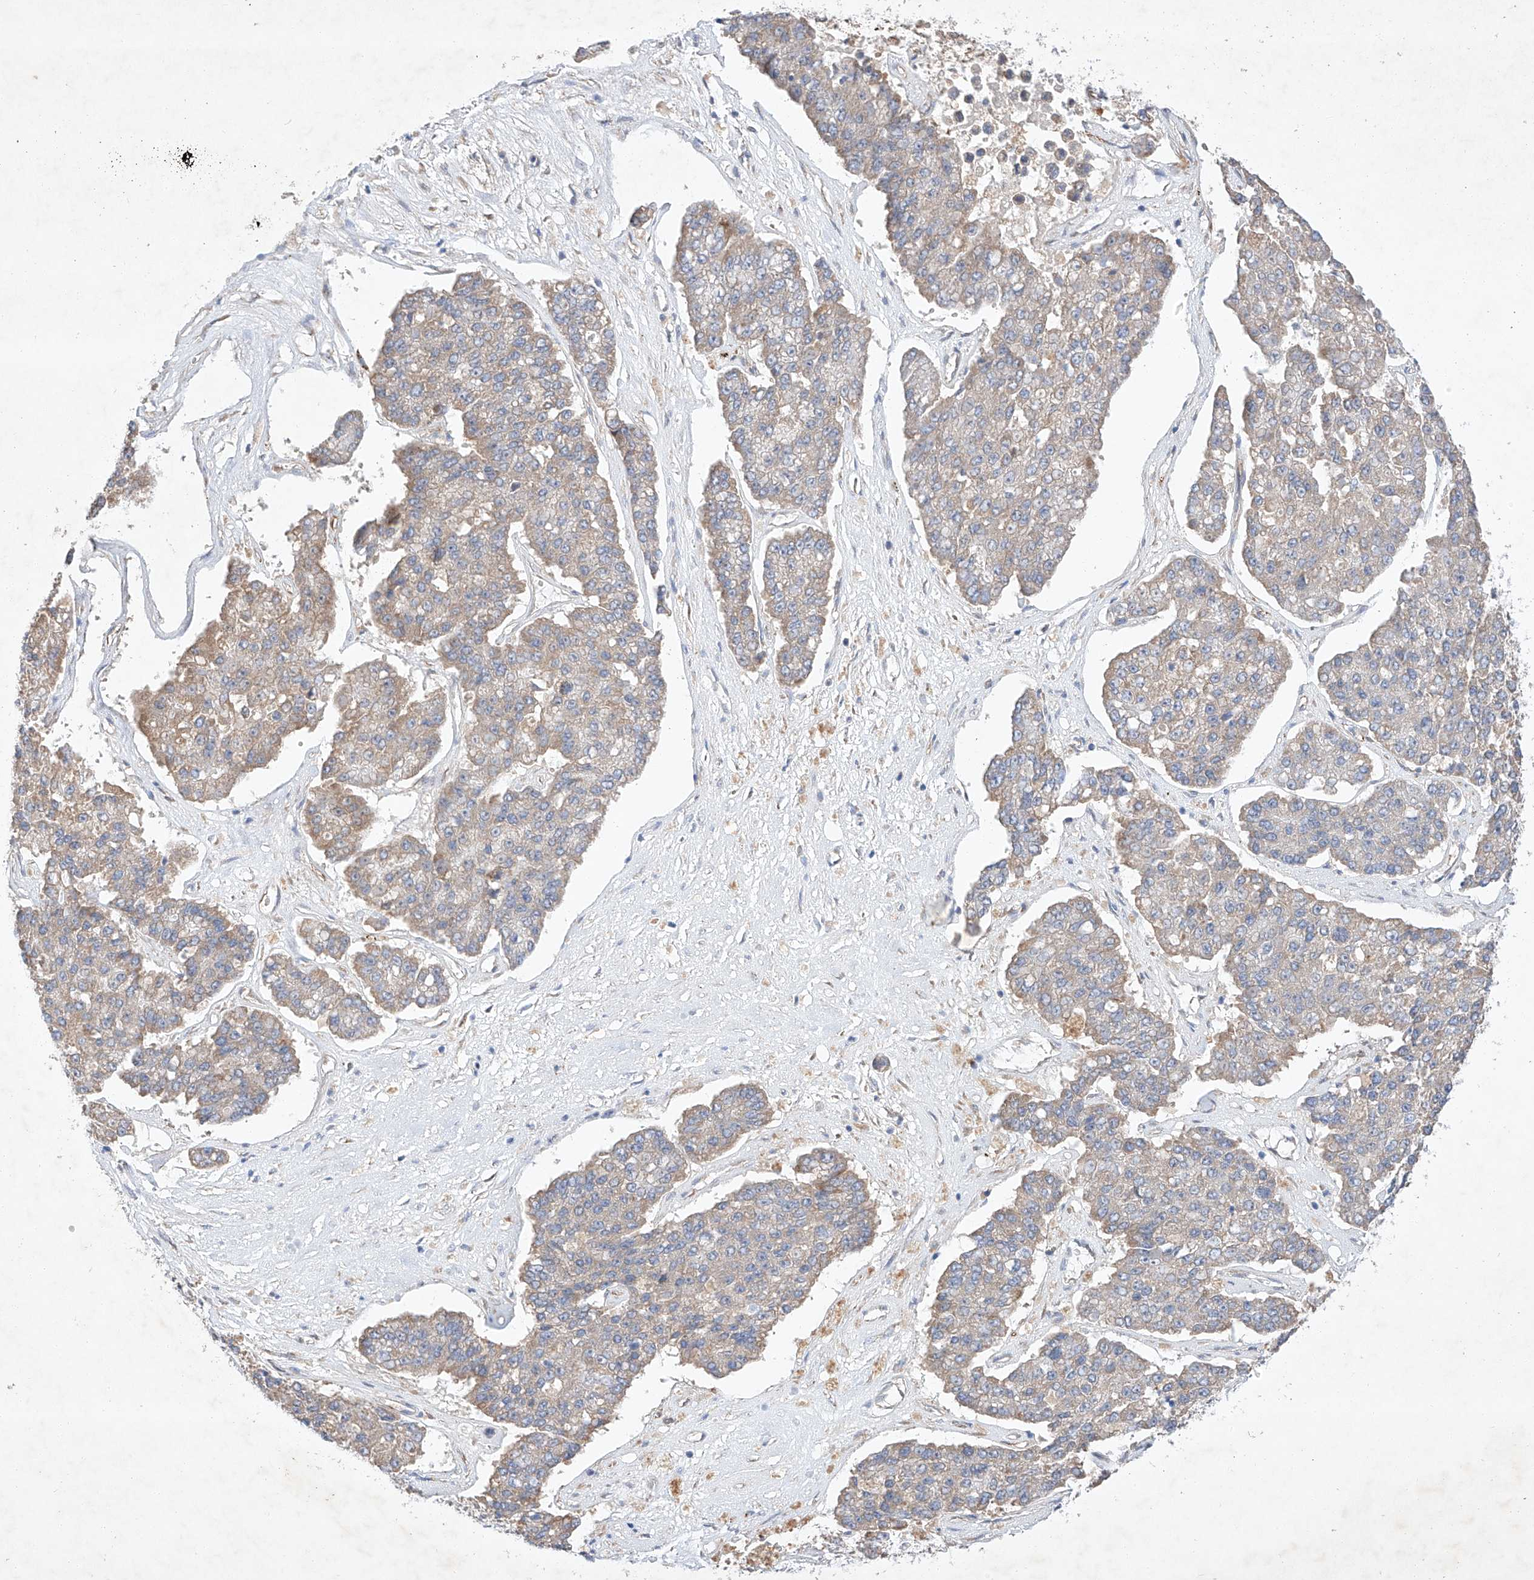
{"staining": {"intensity": "weak", "quantity": ">75%", "location": "cytoplasmic/membranous"}, "tissue": "pancreatic cancer", "cell_type": "Tumor cells", "image_type": "cancer", "snomed": [{"axis": "morphology", "description": "Adenocarcinoma, NOS"}, {"axis": "topography", "description": "Pancreas"}], "caption": "Immunohistochemistry (IHC) (DAB (3,3'-diaminobenzidine)) staining of human pancreatic cancer (adenocarcinoma) shows weak cytoplasmic/membranous protein staining in about >75% of tumor cells.", "gene": "C6orf118", "patient": {"sex": "male", "age": 50}}